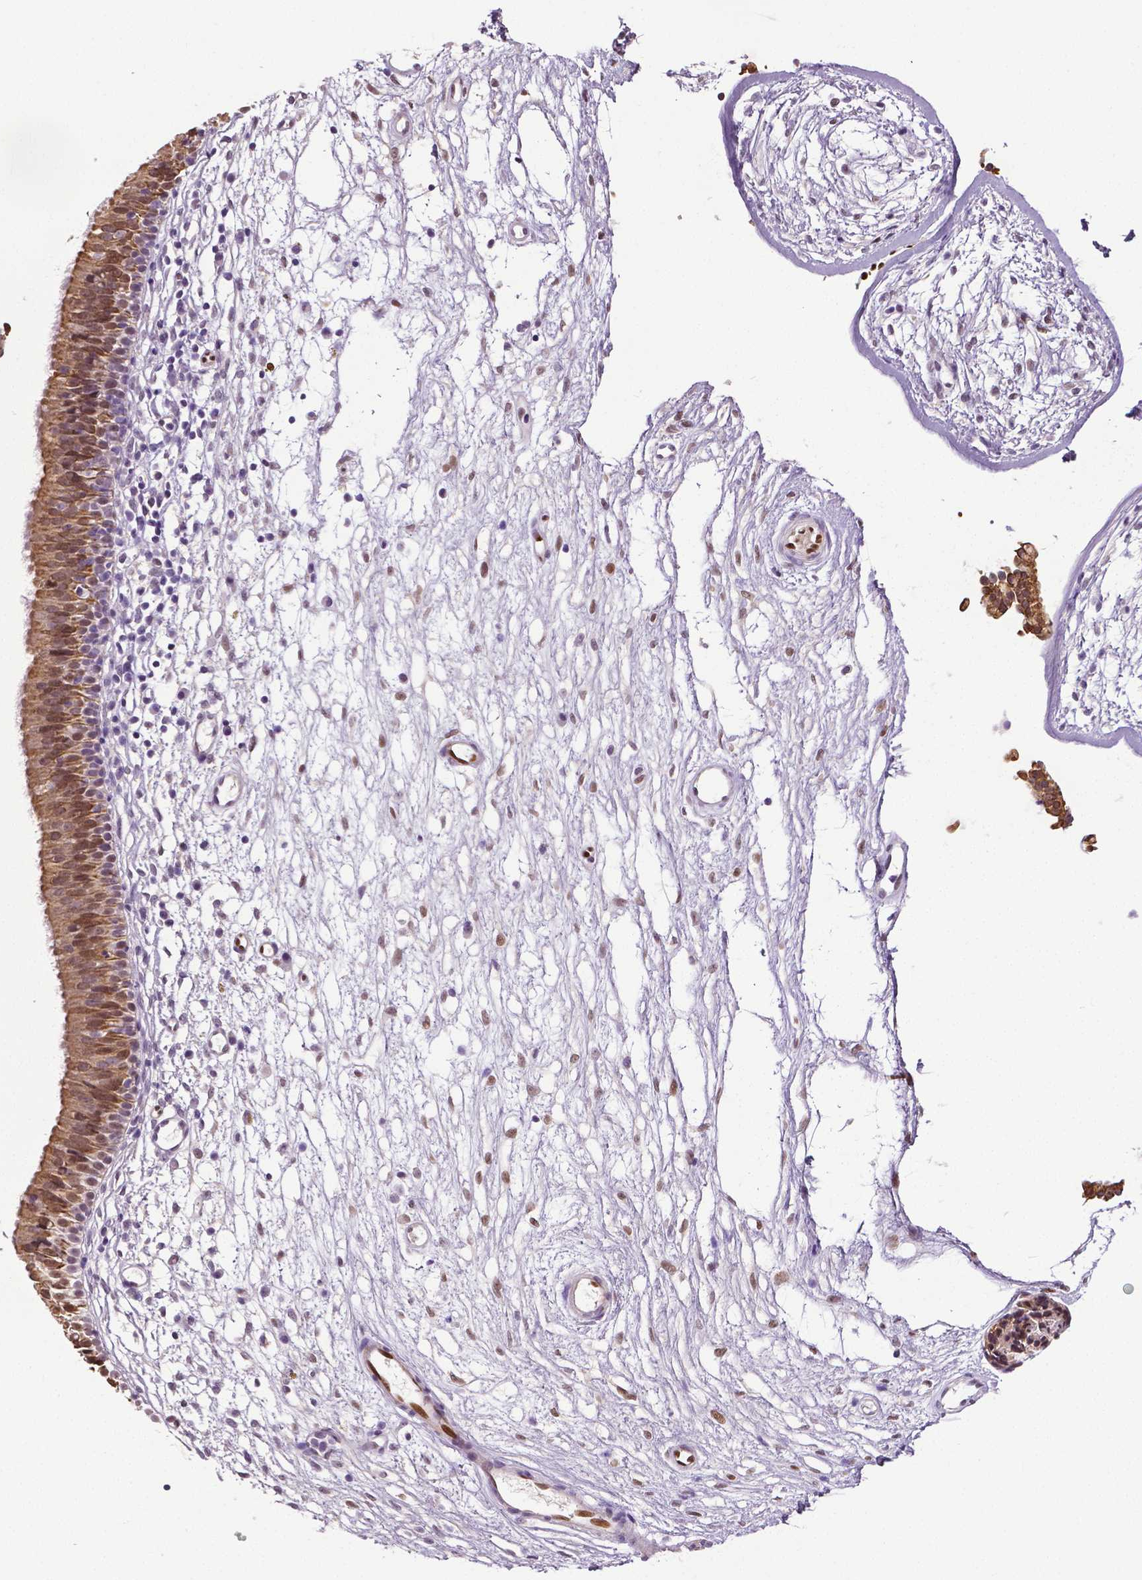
{"staining": {"intensity": "moderate", "quantity": ">75%", "location": "cytoplasmic/membranous,nuclear"}, "tissue": "nasopharynx", "cell_type": "Respiratory epithelial cells", "image_type": "normal", "snomed": [{"axis": "morphology", "description": "Normal tissue, NOS"}, {"axis": "topography", "description": "Nasopharynx"}], "caption": "A brown stain highlights moderate cytoplasmic/membranous,nuclear expression of a protein in respiratory epithelial cells of benign nasopharynx.", "gene": "PTGER3", "patient": {"sex": "male", "age": 24}}